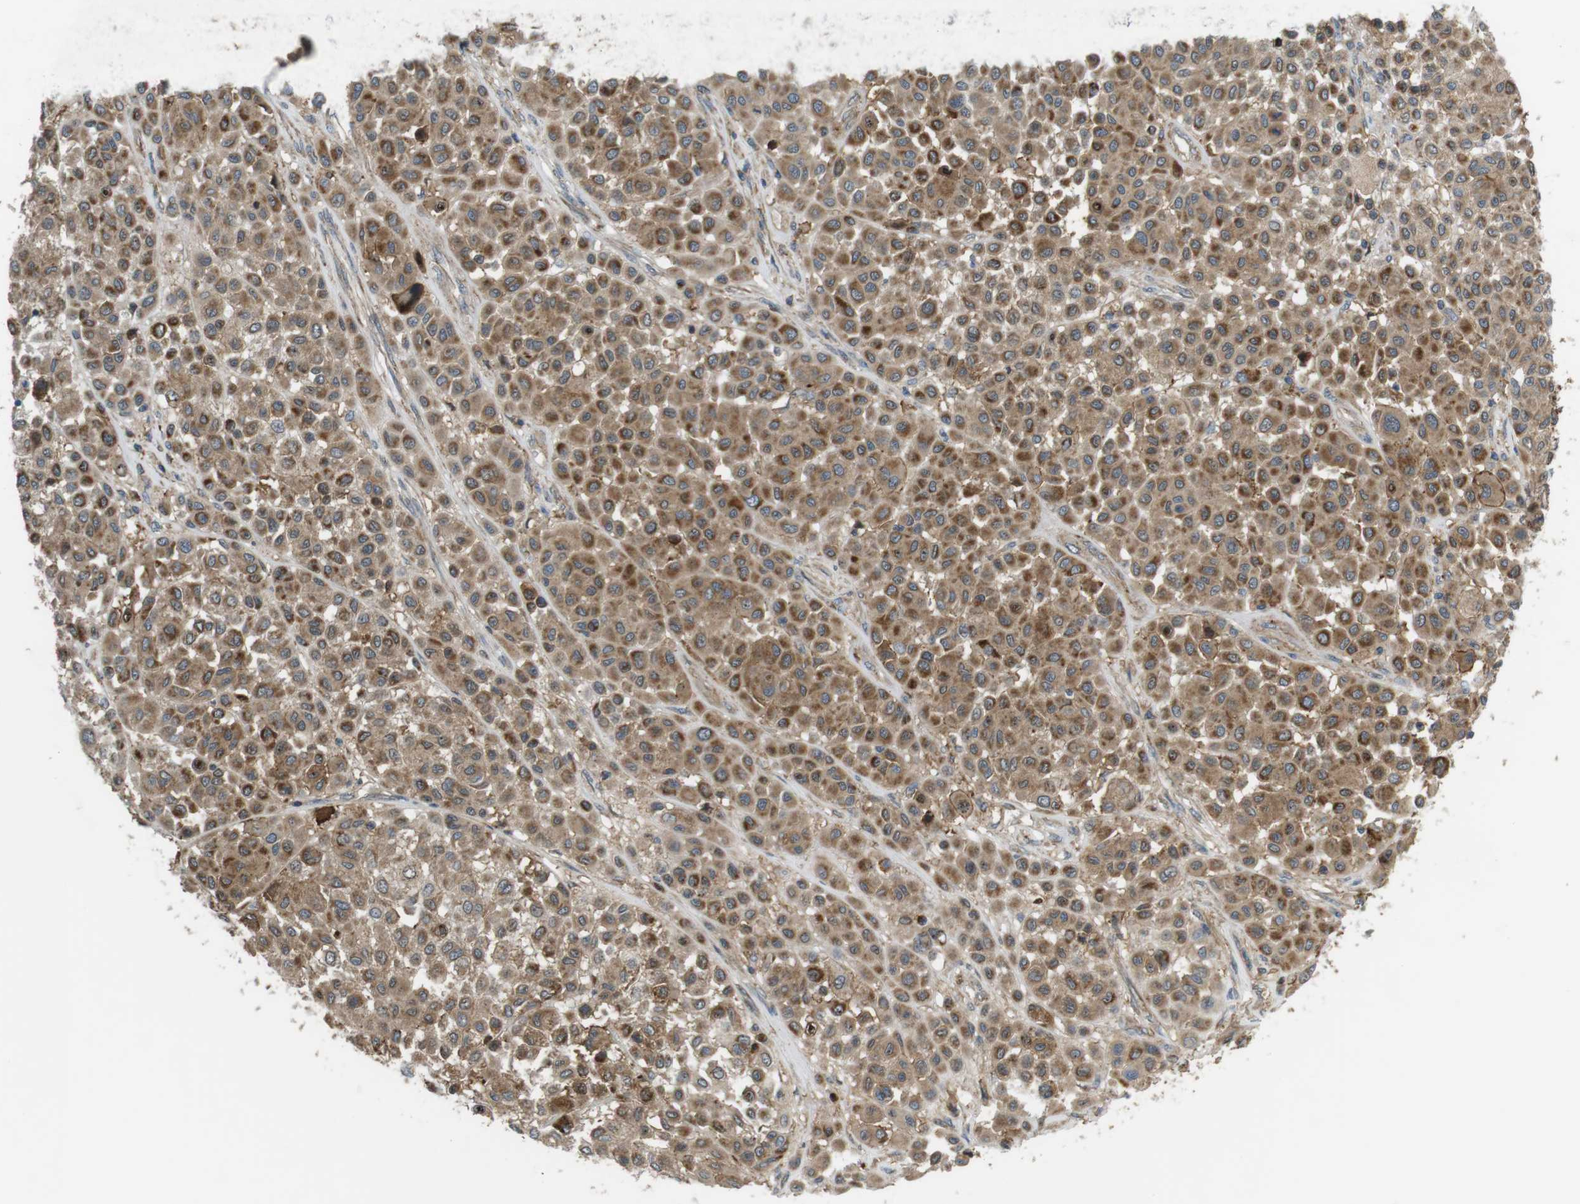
{"staining": {"intensity": "moderate", "quantity": ">75%", "location": "cytoplasmic/membranous"}, "tissue": "melanoma", "cell_type": "Tumor cells", "image_type": "cancer", "snomed": [{"axis": "morphology", "description": "Malignant melanoma, Metastatic site"}, {"axis": "topography", "description": "Soft tissue"}], "caption": "About >75% of tumor cells in melanoma show moderate cytoplasmic/membranous protein staining as visualized by brown immunohistochemical staining.", "gene": "DDAH2", "patient": {"sex": "male", "age": 41}}